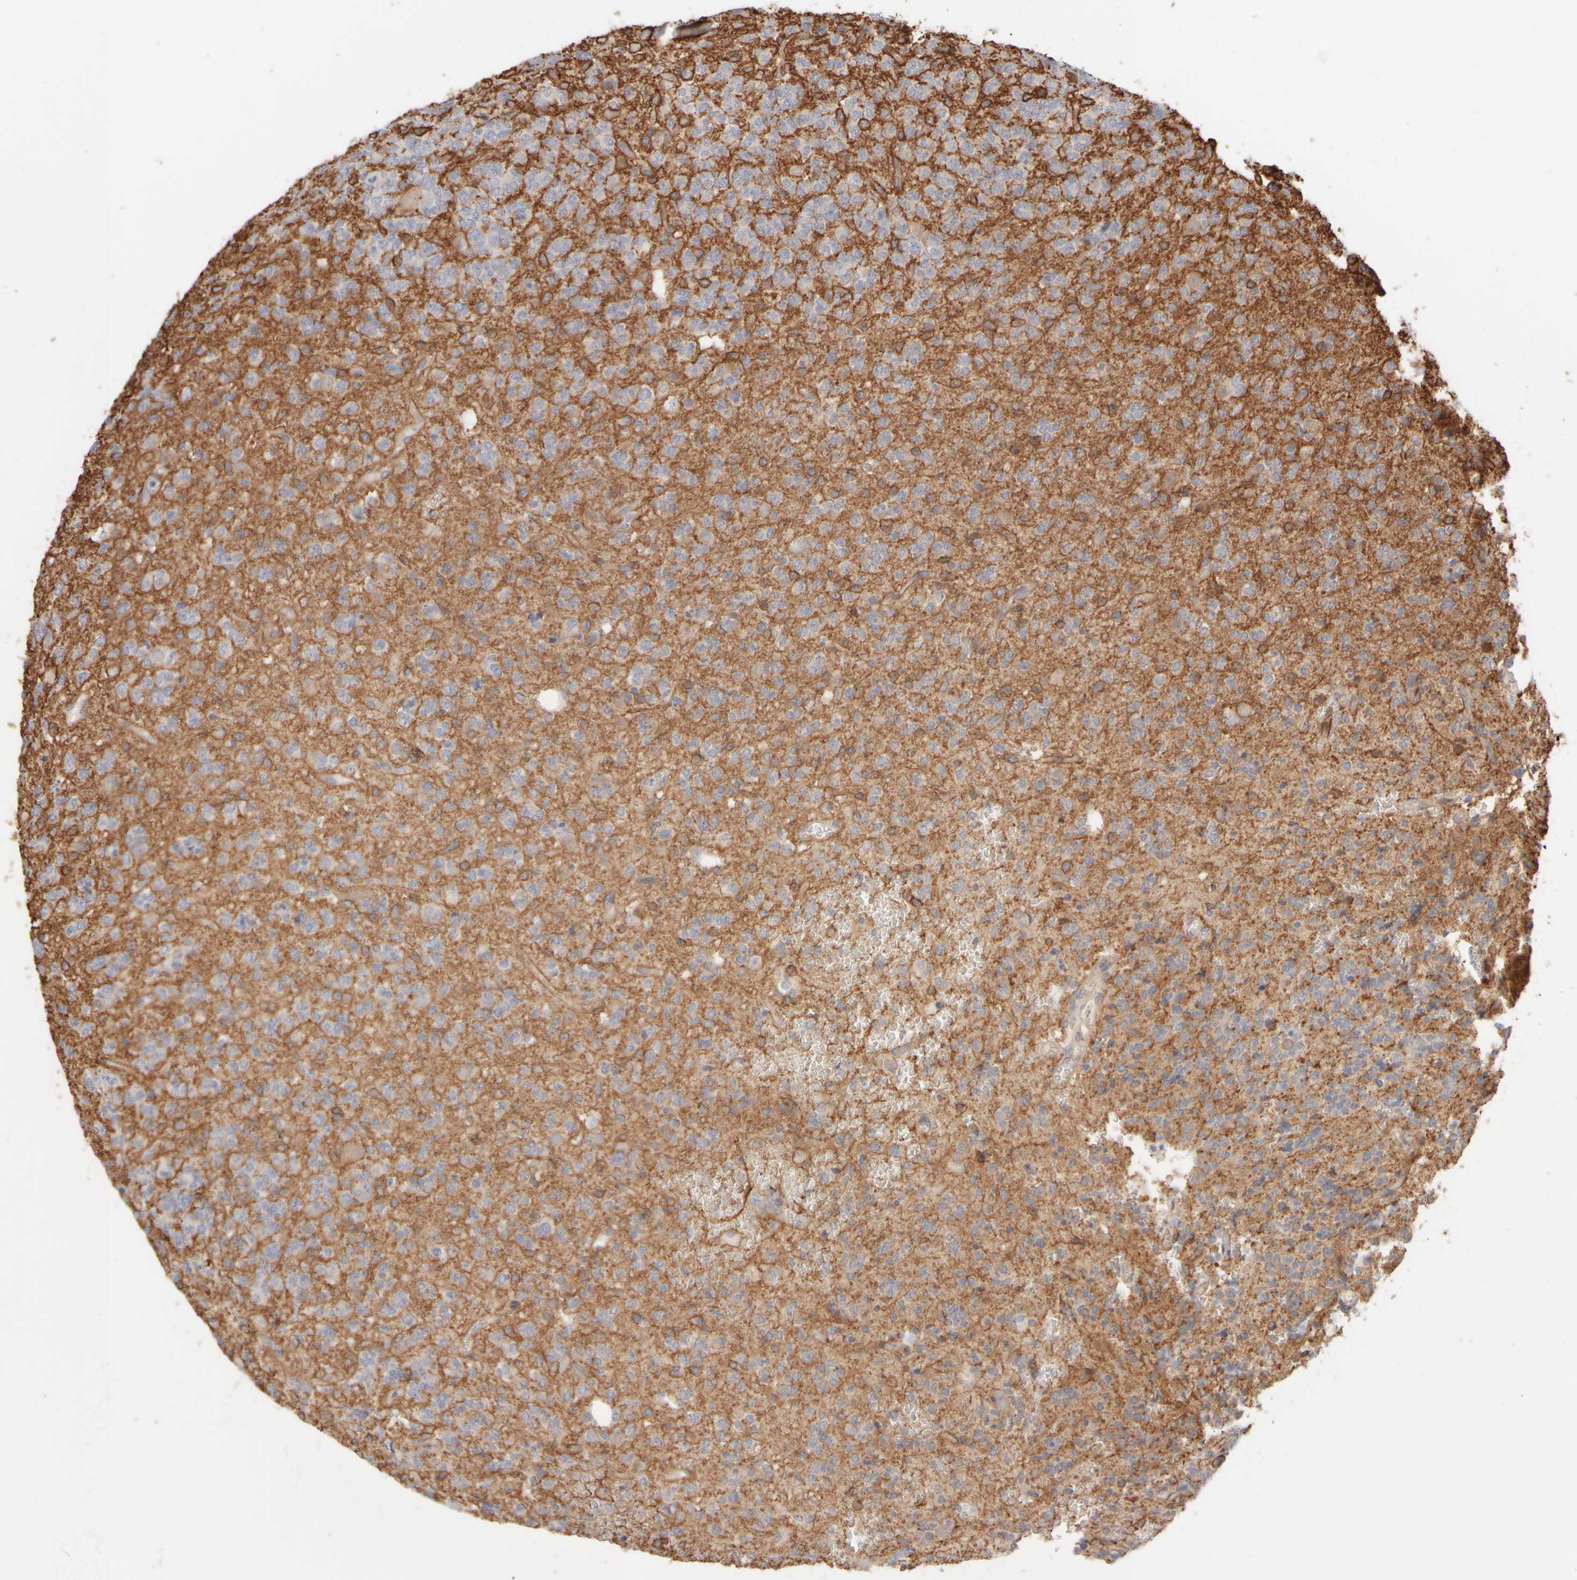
{"staining": {"intensity": "weak", "quantity": "<25%", "location": "cytoplasmic/membranous"}, "tissue": "glioma", "cell_type": "Tumor cells", "image_type": "cancer", "snomed": [{"axis": "morphology", "description": "Glioma, malignant, Low grade"}, {"axis": "topography", "description": "Brain"}], "caption": "Protein analysis of malignant low-grade glioma reveals no significant expression in tumor cells.", "gene": "GOPC", "patient": {"sex": "male", "age": 38}}